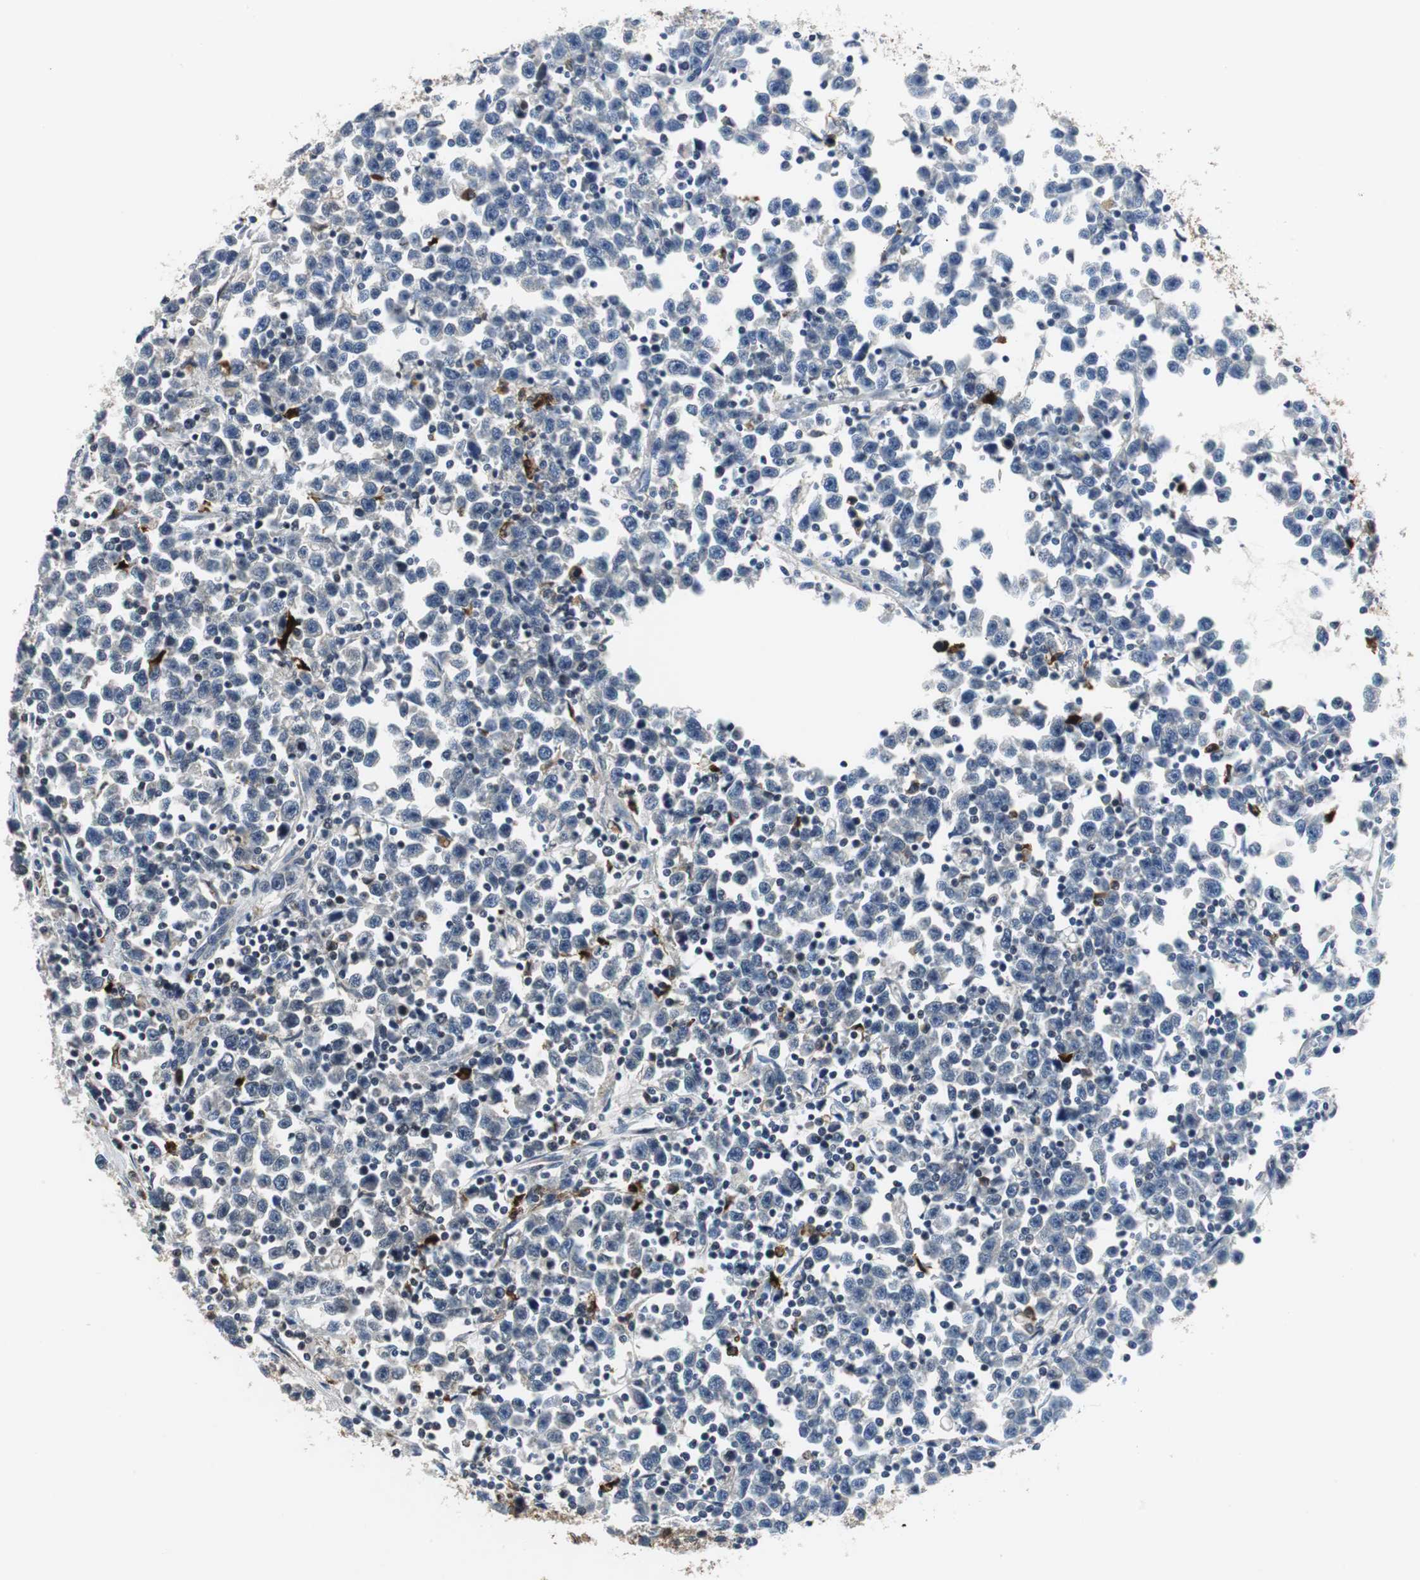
{"staining": {"intensity": "negative", "quantity": "none", "location": "none"}, "tissue": "testis cancer", "cell_type": "Tumor cells", "image_type": "cancer", "snomed": [{"axis": "morphology", "description": "Seminoma, NOS"}, {"axis": "topography", "description": "Testis"}], "caption": "This is a histopathology image of IHC staining of testis cancer, which shows no positivity in tumor cells. Brightfield microscopy of IHC stained with DAB (3,3'-diaminobenzidine) (brown) and hematoxylin (blue), captured at high magnification.", "gene": "ORM1", "patient": {"sex": "male", "age": 43}}